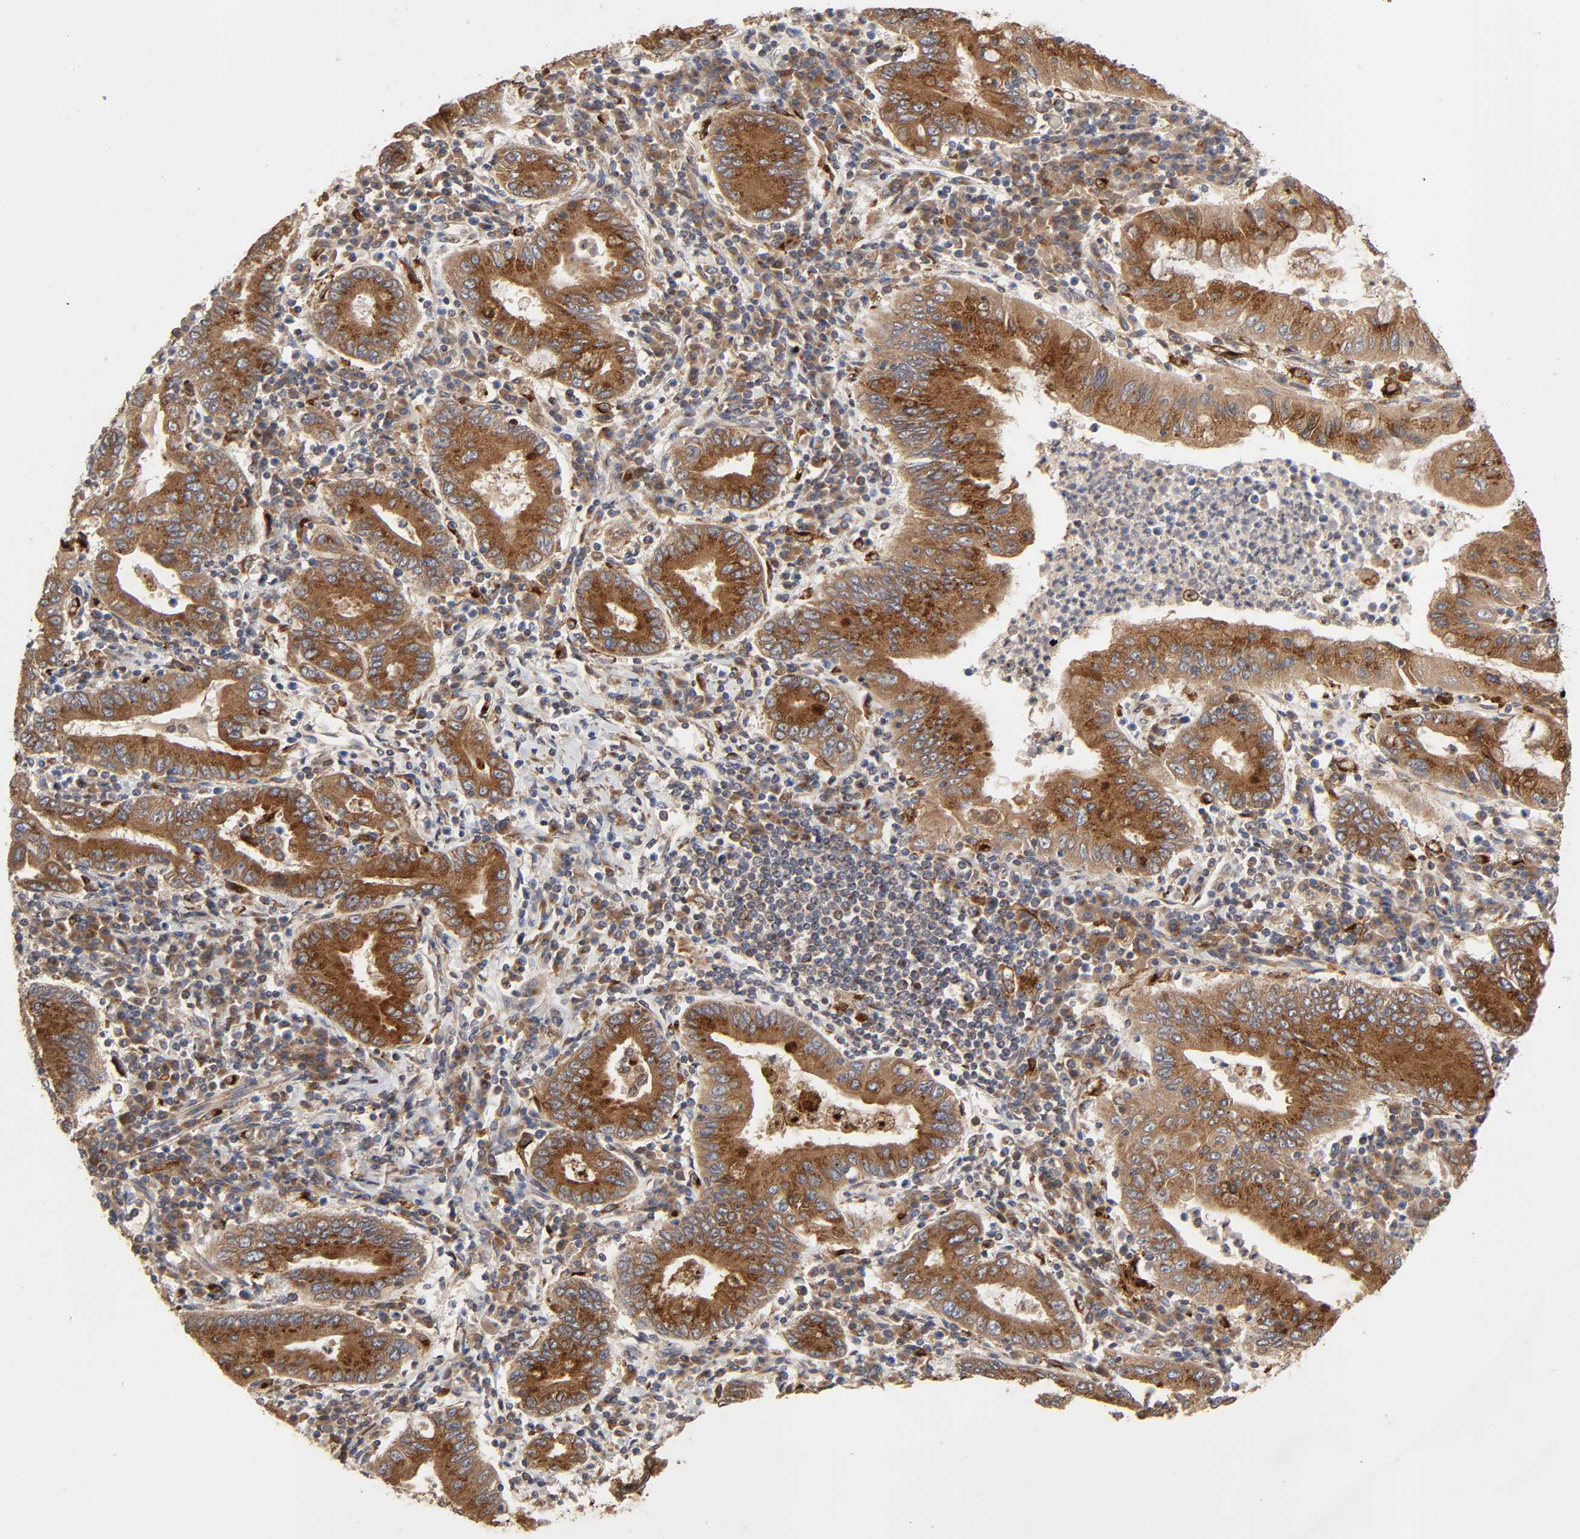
{"staining": {"intensity": "strong", "quantity": ">75%", "location": "cytoplasmic/membranous"}, "tissue": "stomach cancer", "cell_type": "Tumor cells", "image_type": "cancer", "snomed": [{"axis": "morphology", "description": "Normal tissue, NOS"}, {"axis": "morphology", "description": "Adenocarcinoma, NOS"}, {"axis": "topography", "description": "Esophagus"}, {"axis": "topography", "description": "Stomach, upper"}, {"axis": "topography", "description": "Peripheral nerve tissue"}], "caption": "Strong cytoplasmic/membranous expression is seen in about >75% of tumor cells in adenocarcinoma (stomach).", "gene": "GNPTG", "patient": {"sex": "male", "age": 62}}